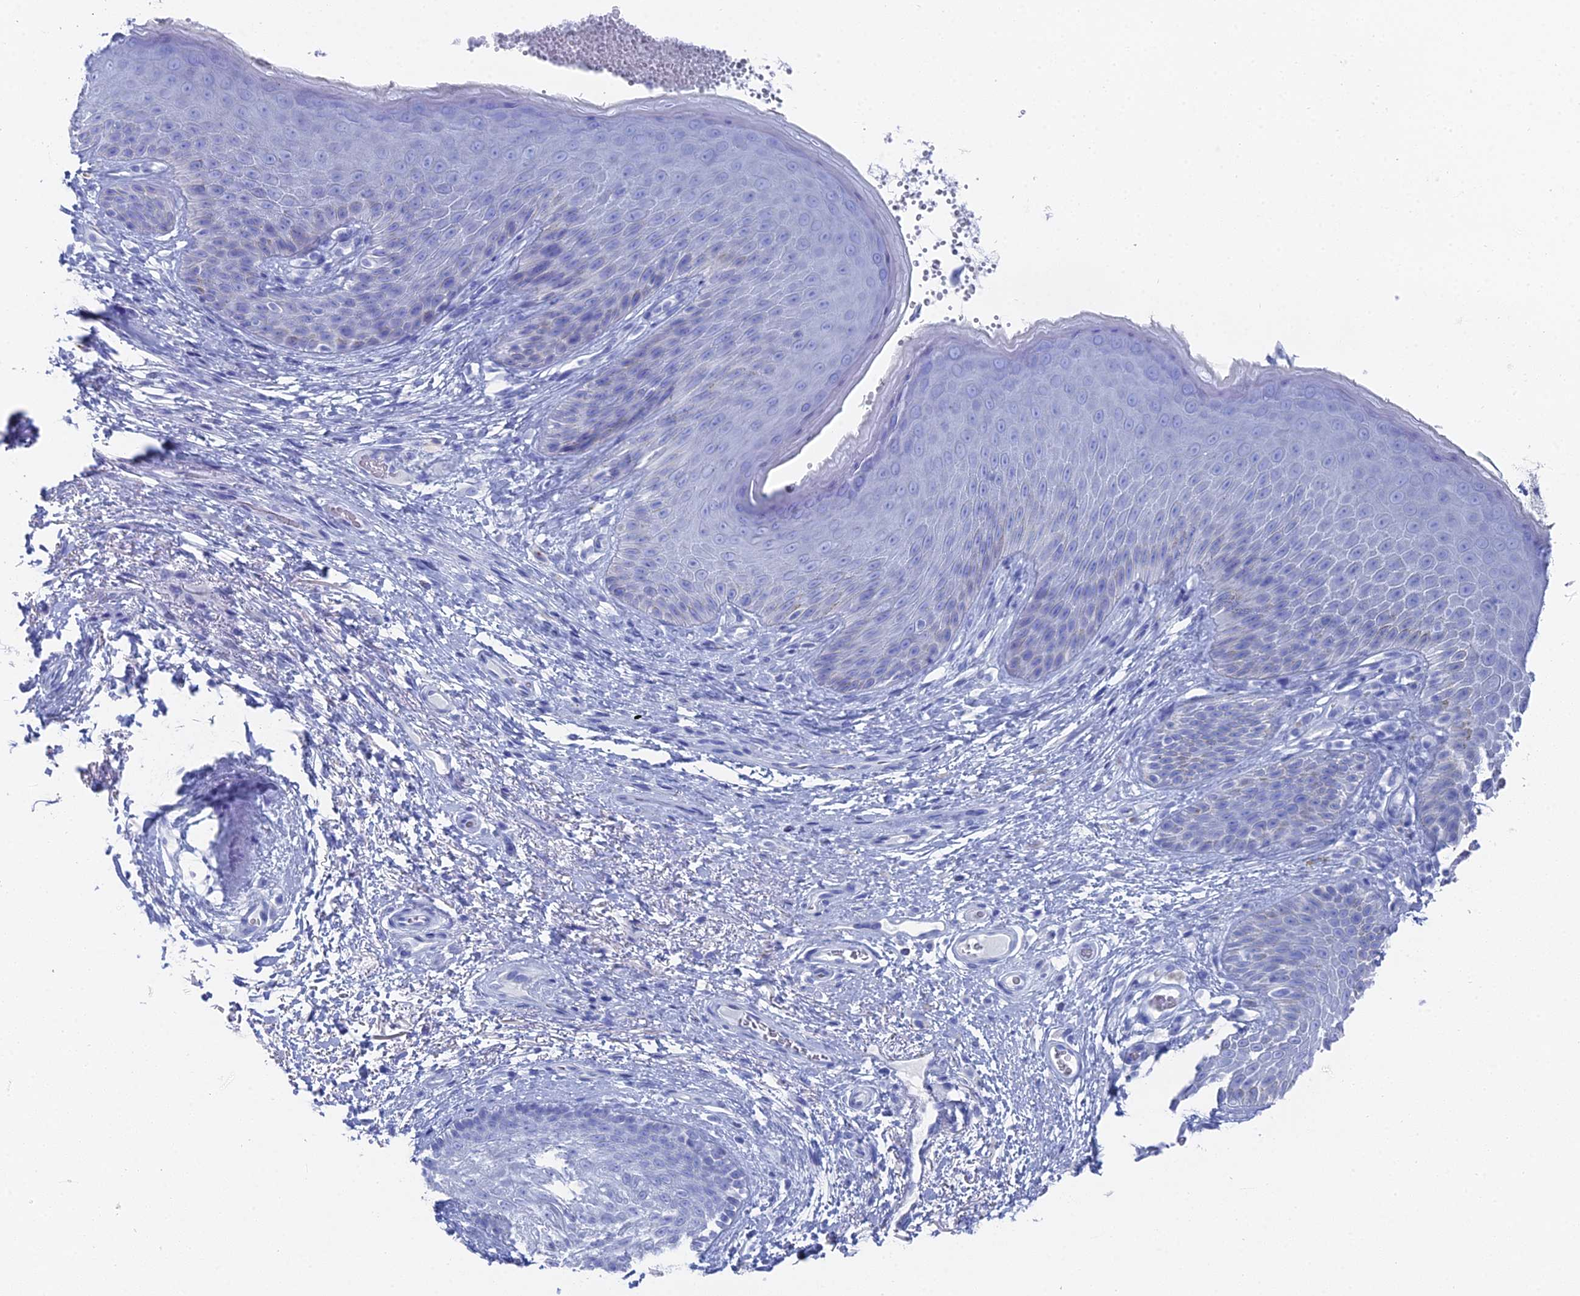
{"staining": {"intensity": "negative", "quantity": "none", "location": "none"}, "tissue": "skin", "cell_type": "Epidermal cells", "image_type": "normal", "snomed": [{"axis": "morphology", "description": "Normal tissue, NOS"}, {"axis": "topography", "description": "Anal"}], "caption": "Epidermal cells show no significant staining in unremarkable skin.", "gene": "ENPP3", "patient": {"sex": "male", "age": 74}}